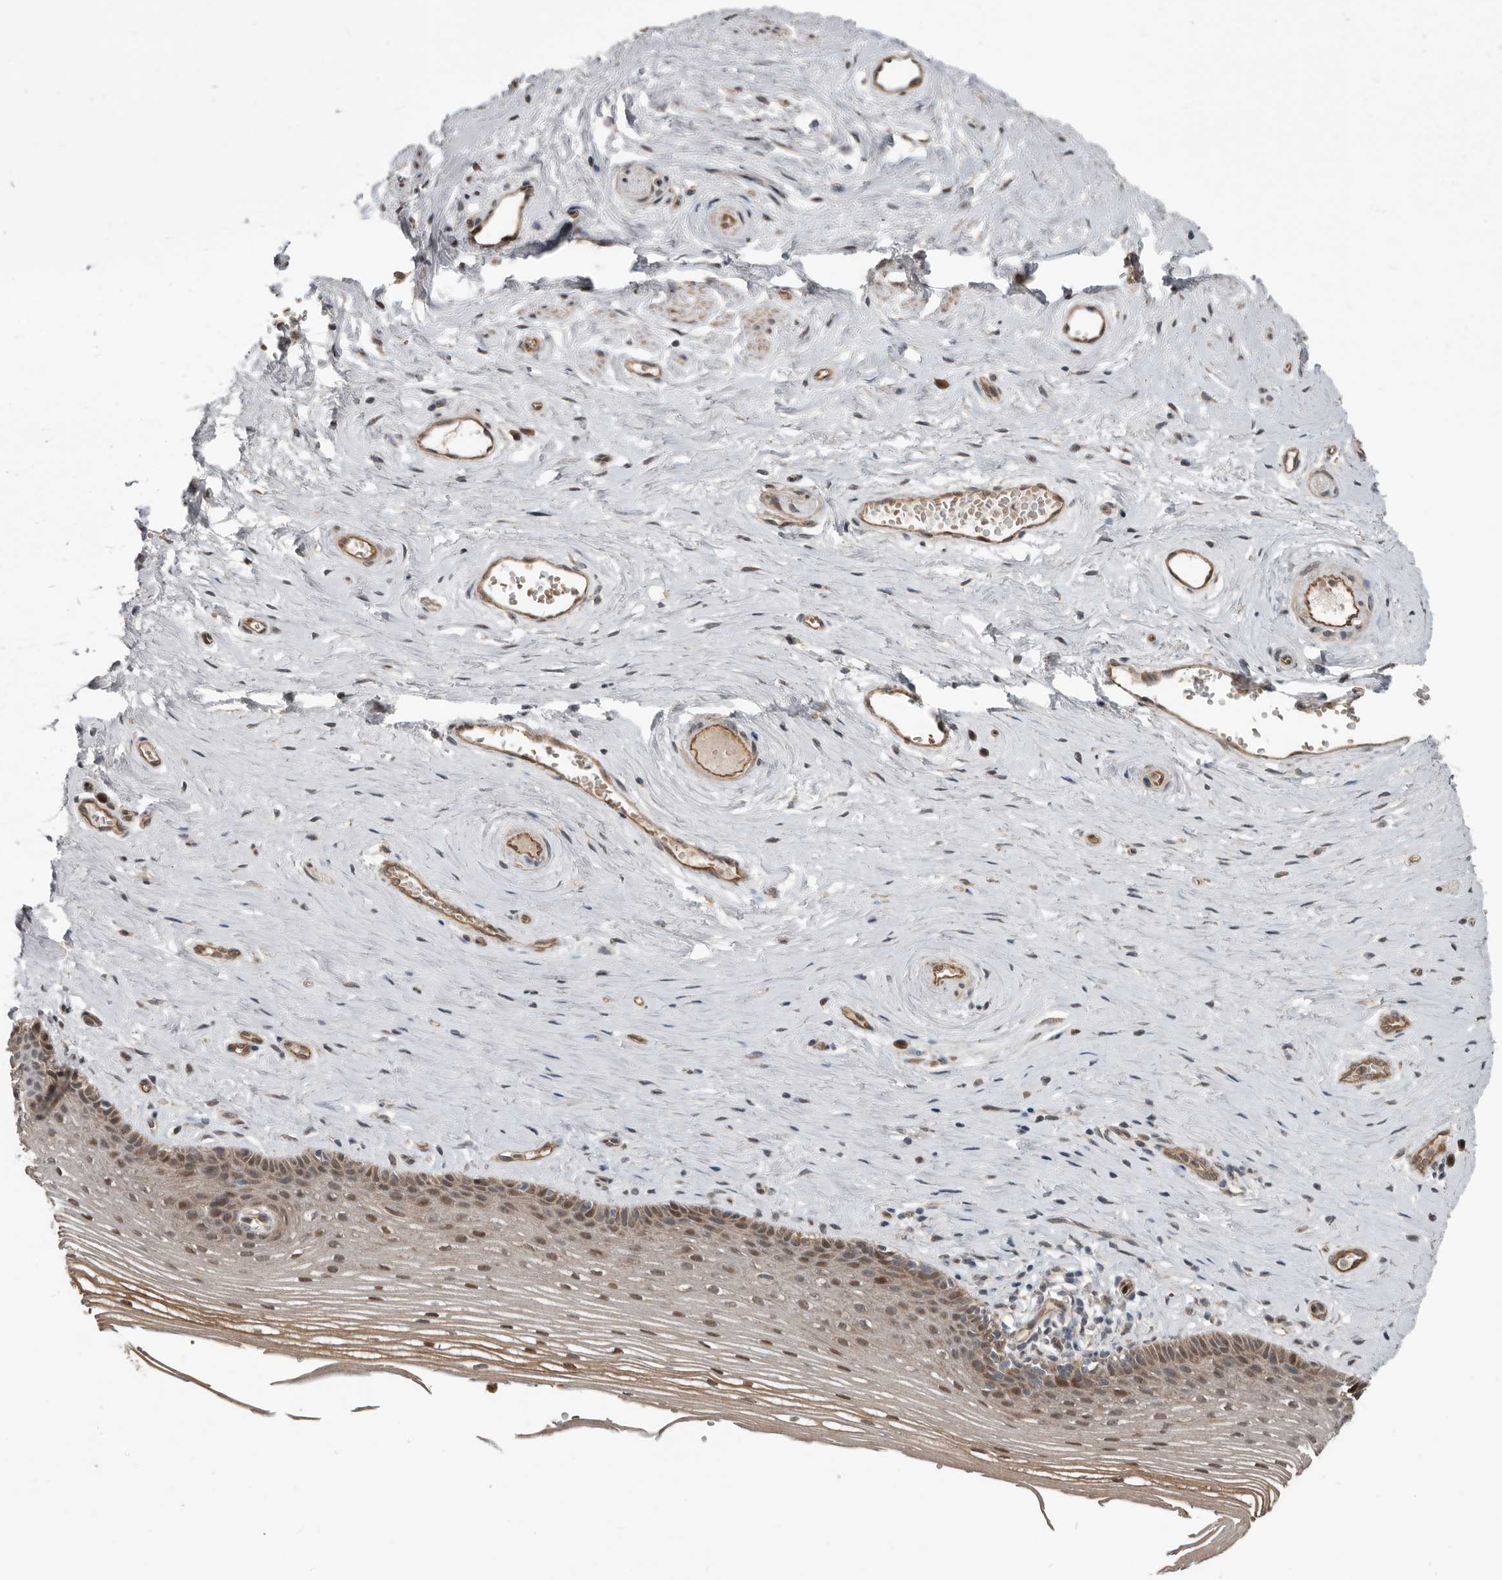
{"staining": {"intensity": "moderate", "quantity": ">75%", "location": "cytoplasmic/membranous,nuclear"}, "tissue": "vagina", "cell_type": "Squamous epithelial cells", "image_type": "normal", "snomed": [{"axis": "morphology", "description": "Normal tissue, NOS"}, {"axis": "topography", "description": "Vagina"}], "caption": "Squamous epithelial cells display moderate cytoplasmic/membranous,nuclear positivity in approximately >75% of cells in unremarkable vagina.", "gene": "YOD1", "patient": {"sex": "female", "age": 46}}